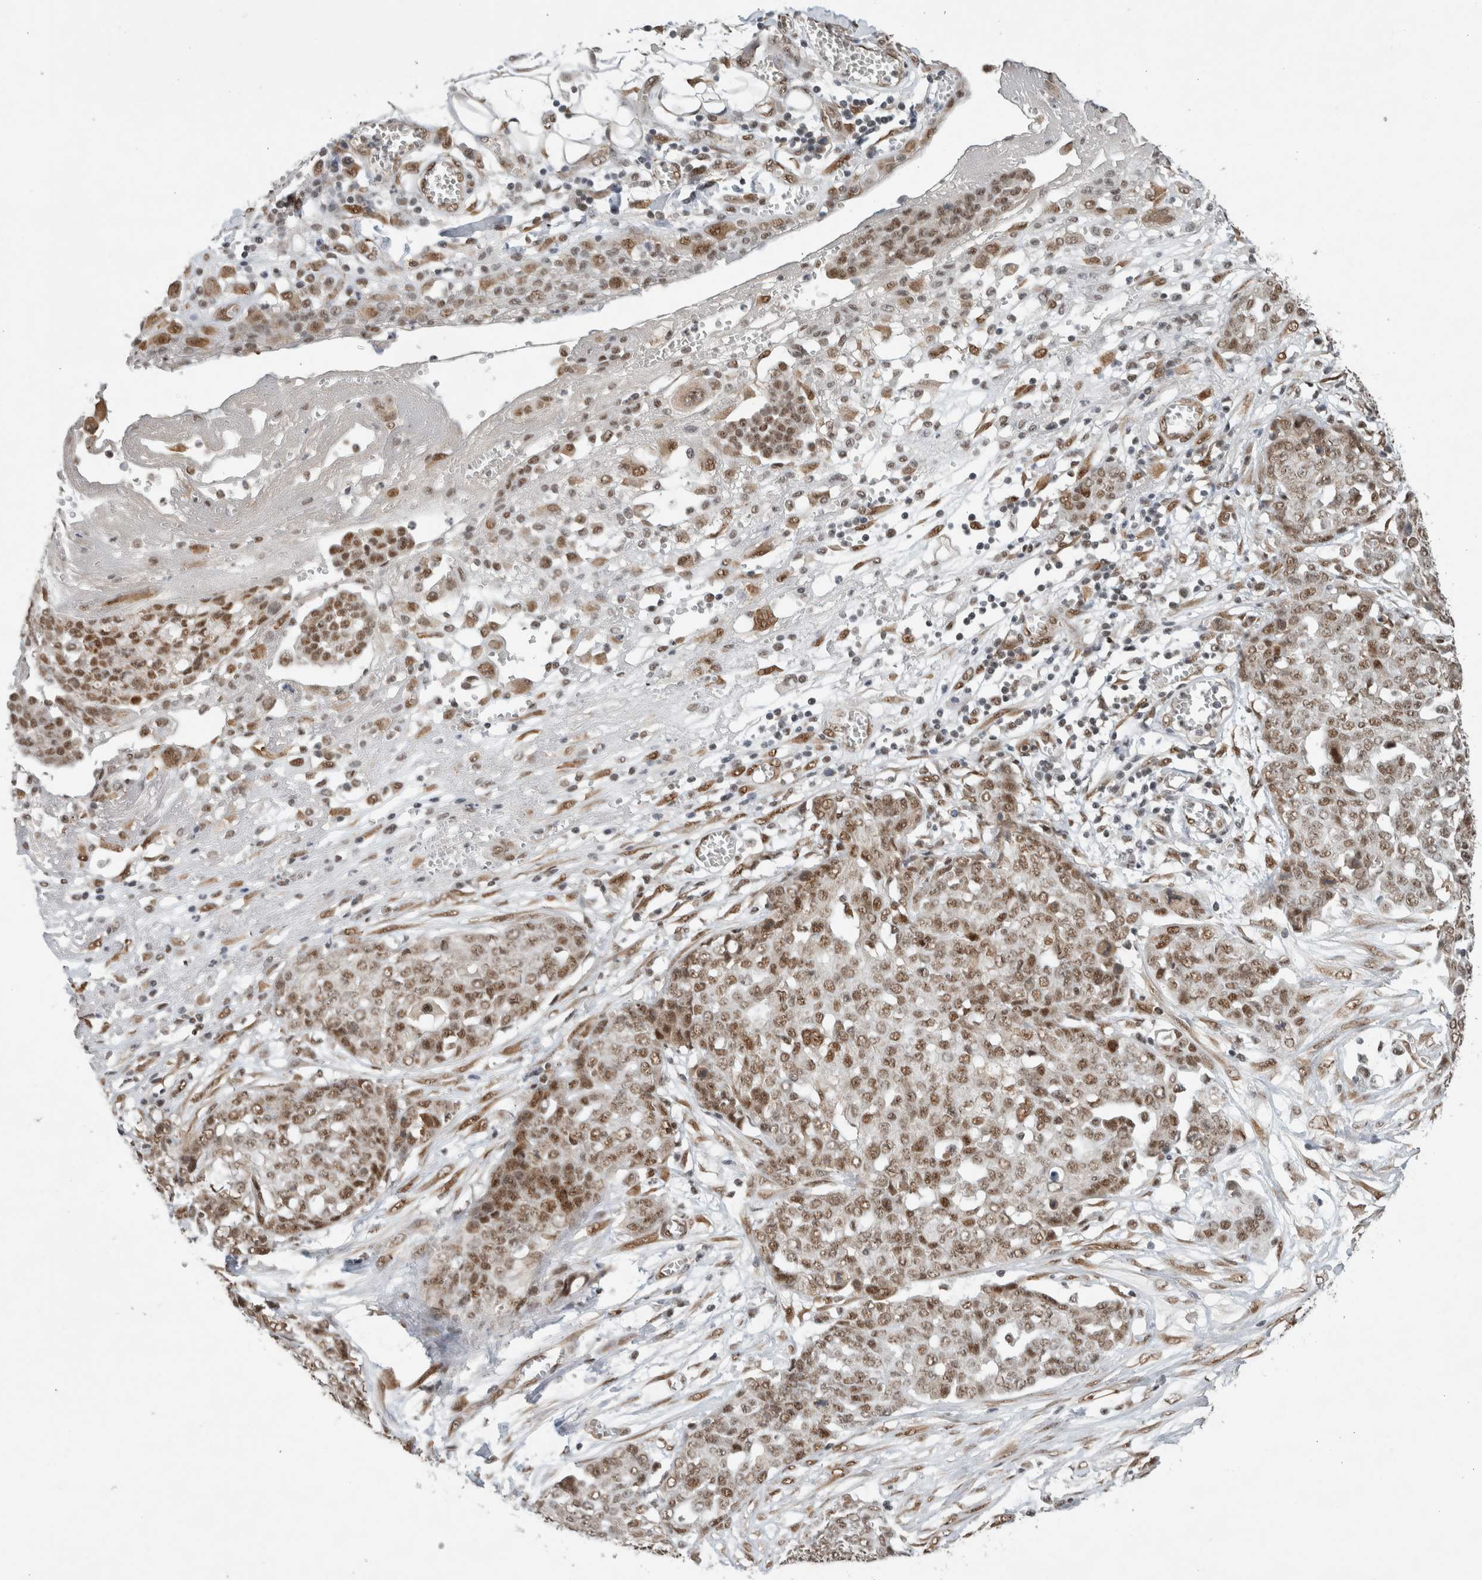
{"staining": {"intensity": "strong", "quantity": ">75%", "location": "nuclear"}, "tissue": "ovarian cancer", "cell_type": "Tumor cells", "image_type": "cancer", "snomed": [{"axis": "morphology", "description": "Cystadenocarcinoma, serous, NOS"}, {"axis": "topography", "description": "Soft tissue"}, {"axis": "topography", "description": "Ovary"}], "caption": "Immunohistochemical staining of serous cystadenocarcinoma (ovarian) exhibits strong nuclear protein staining in about >75% of tumor cells.", "gene": "DDX42", "patient": {"sex": "female", "age": 57}}